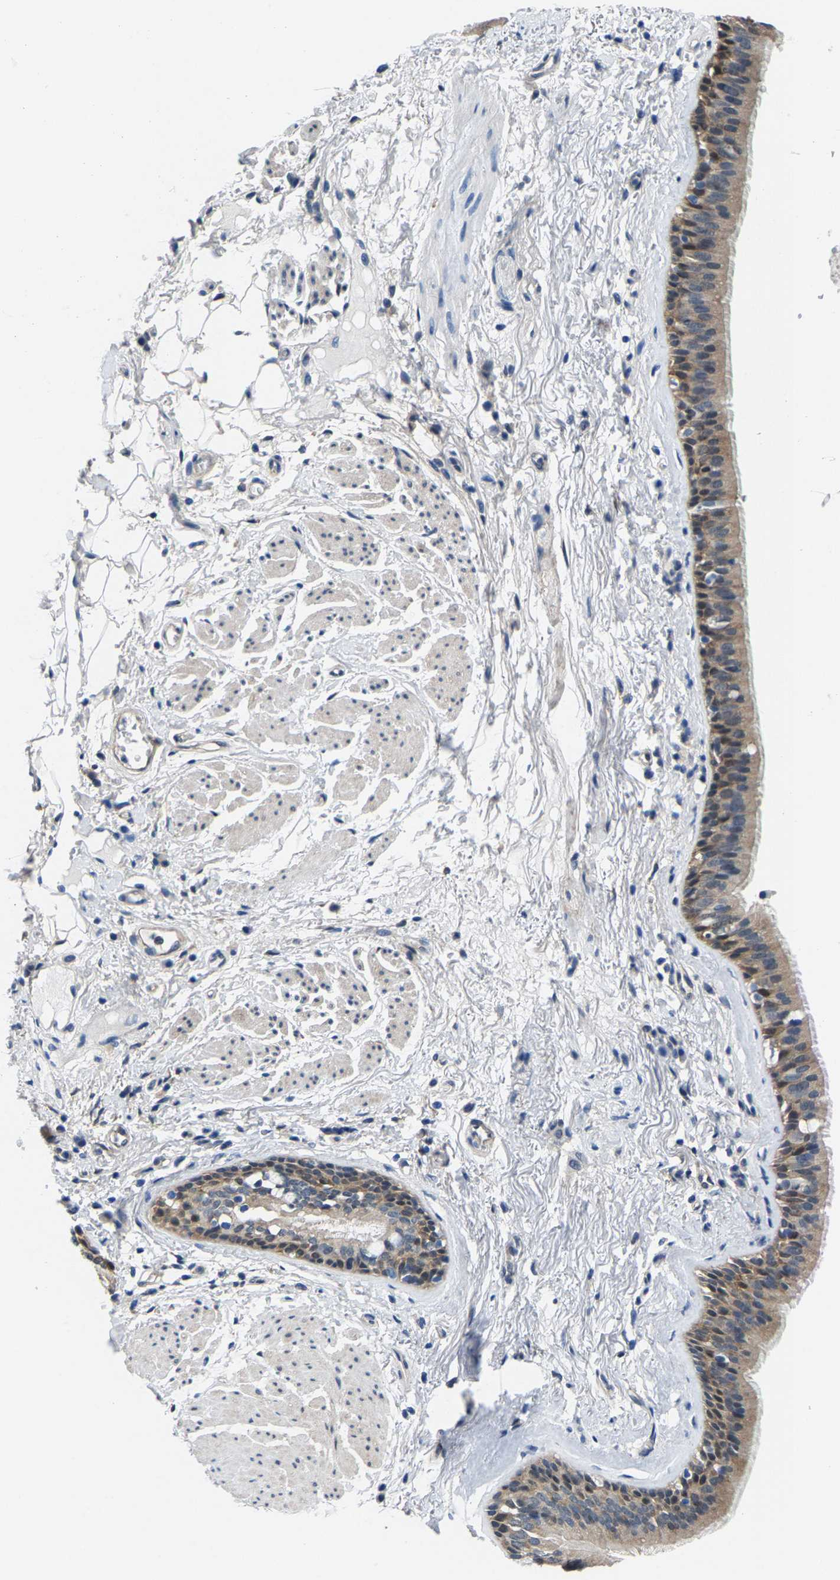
{"staining": {"intensity": "weak", "quantity": ">75%", "location": "cytoplasmic/membranous"}, "tissue": "bronchus", "cell_type": "Respiratory epithelial cells", "image_type": "normal", "snomed": [{"axis": "morphology", "description": "Normal tissue, NOS"}, {"axis": "topography", "description": "Cartilage tissue"}], "caption": "Protein expression analysis of normal human bronchus reveals weak cytoplasmic/membranous positivity in about >75% of respiratory epithelial cells. Using DAB (3,3'-diaminobenzidine) (brown) and hematoxylin (blue) stains, captured at high magnification using brightfield microscopy.", "gene": "SSH3", "patient": {"sex": "female", "age": 63}}